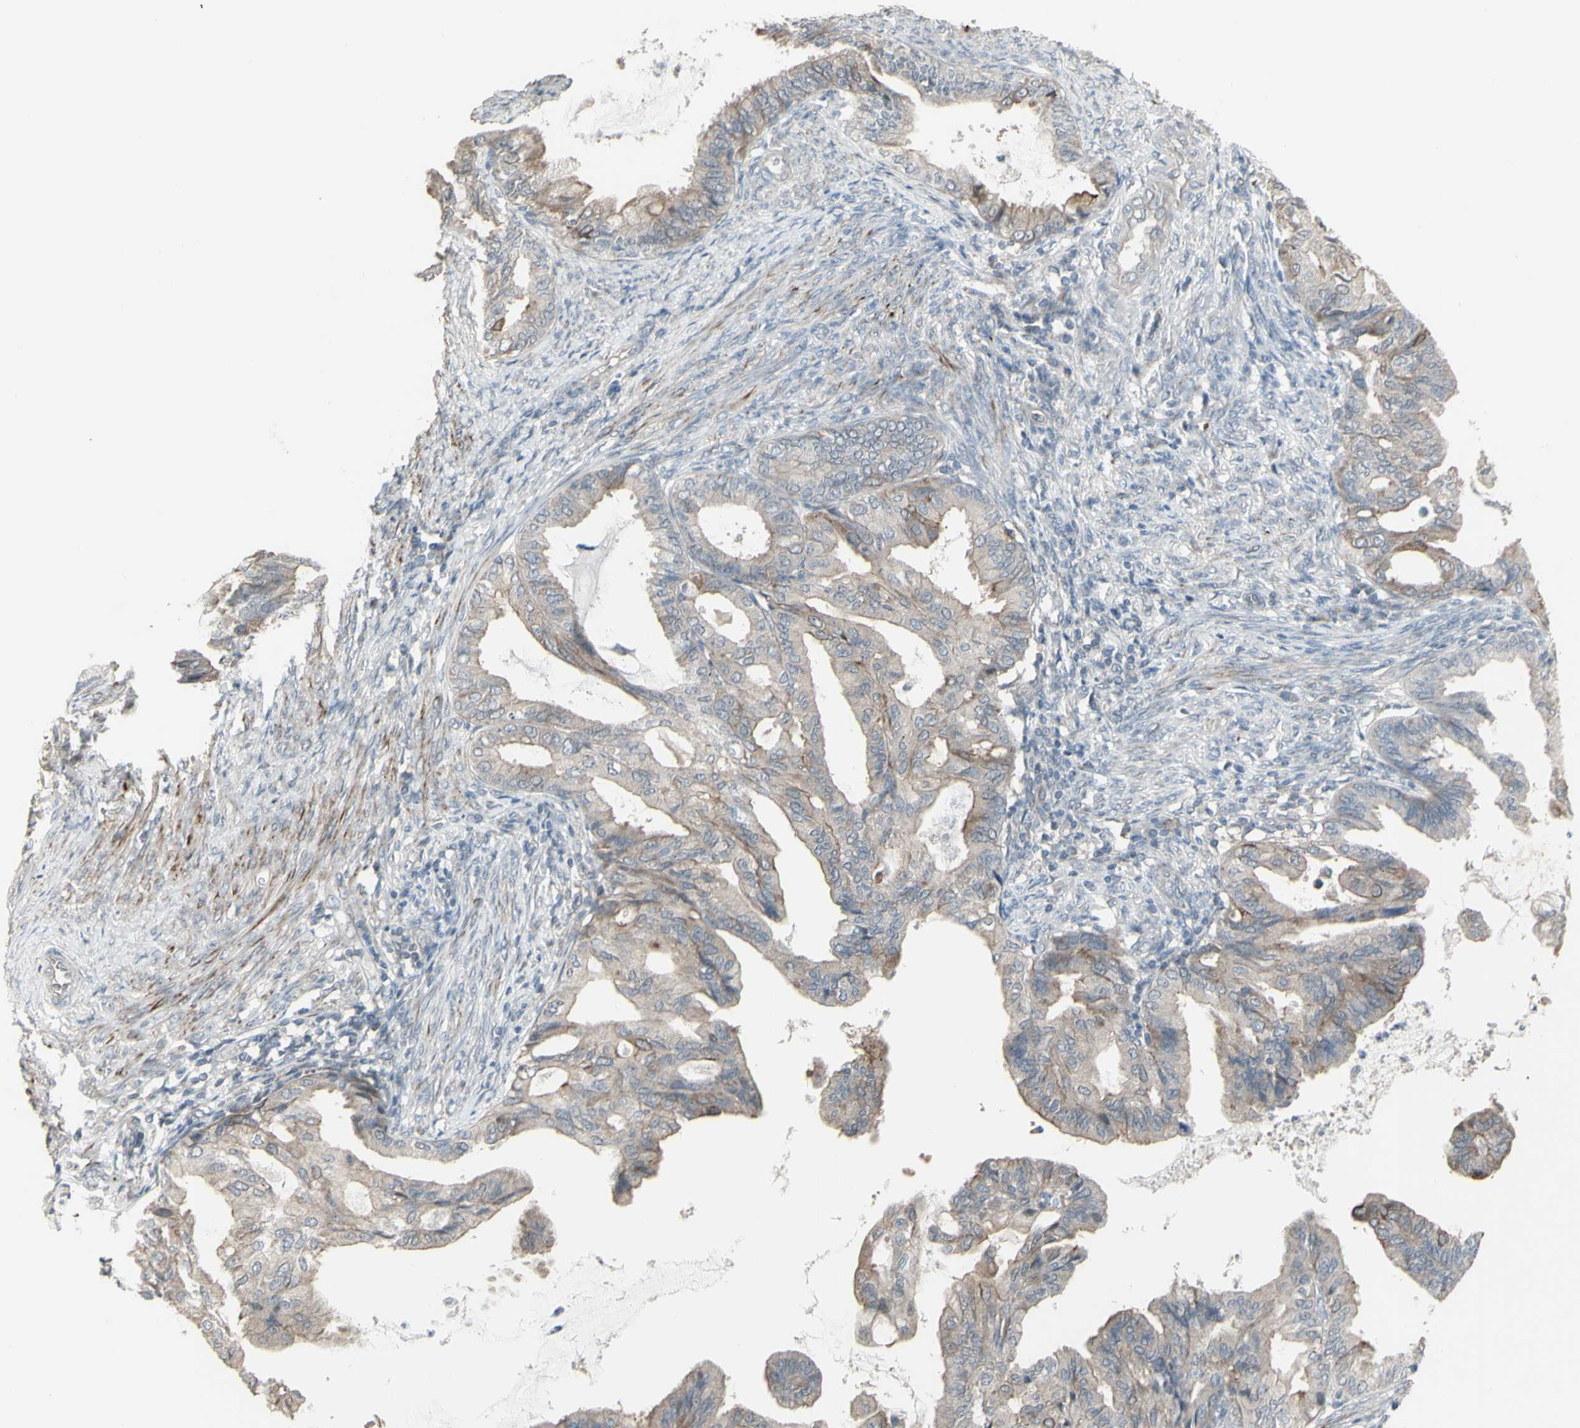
{"staining": {"intensity": "weak", "quantity": ">75%", "location": "cytoplasmic/membranous"}, "tissue": "endometrial cancer", "cell_type": "Tumor cells", "image_type": "cancer", "snomed": [{"axis": "morphology", "description": "Adenocarcinoma, NOS"}, {"axis": "topography", "description": "Endometrium"}], "caption": "Endometrial cancer stained with immunohistochemistry (IHC) reveals weak cytoplasmic/membranous expression in about >75% of tumor cells.", "gene": "GRAMD1B", "patient": {"sex": "female", "age": 86}}